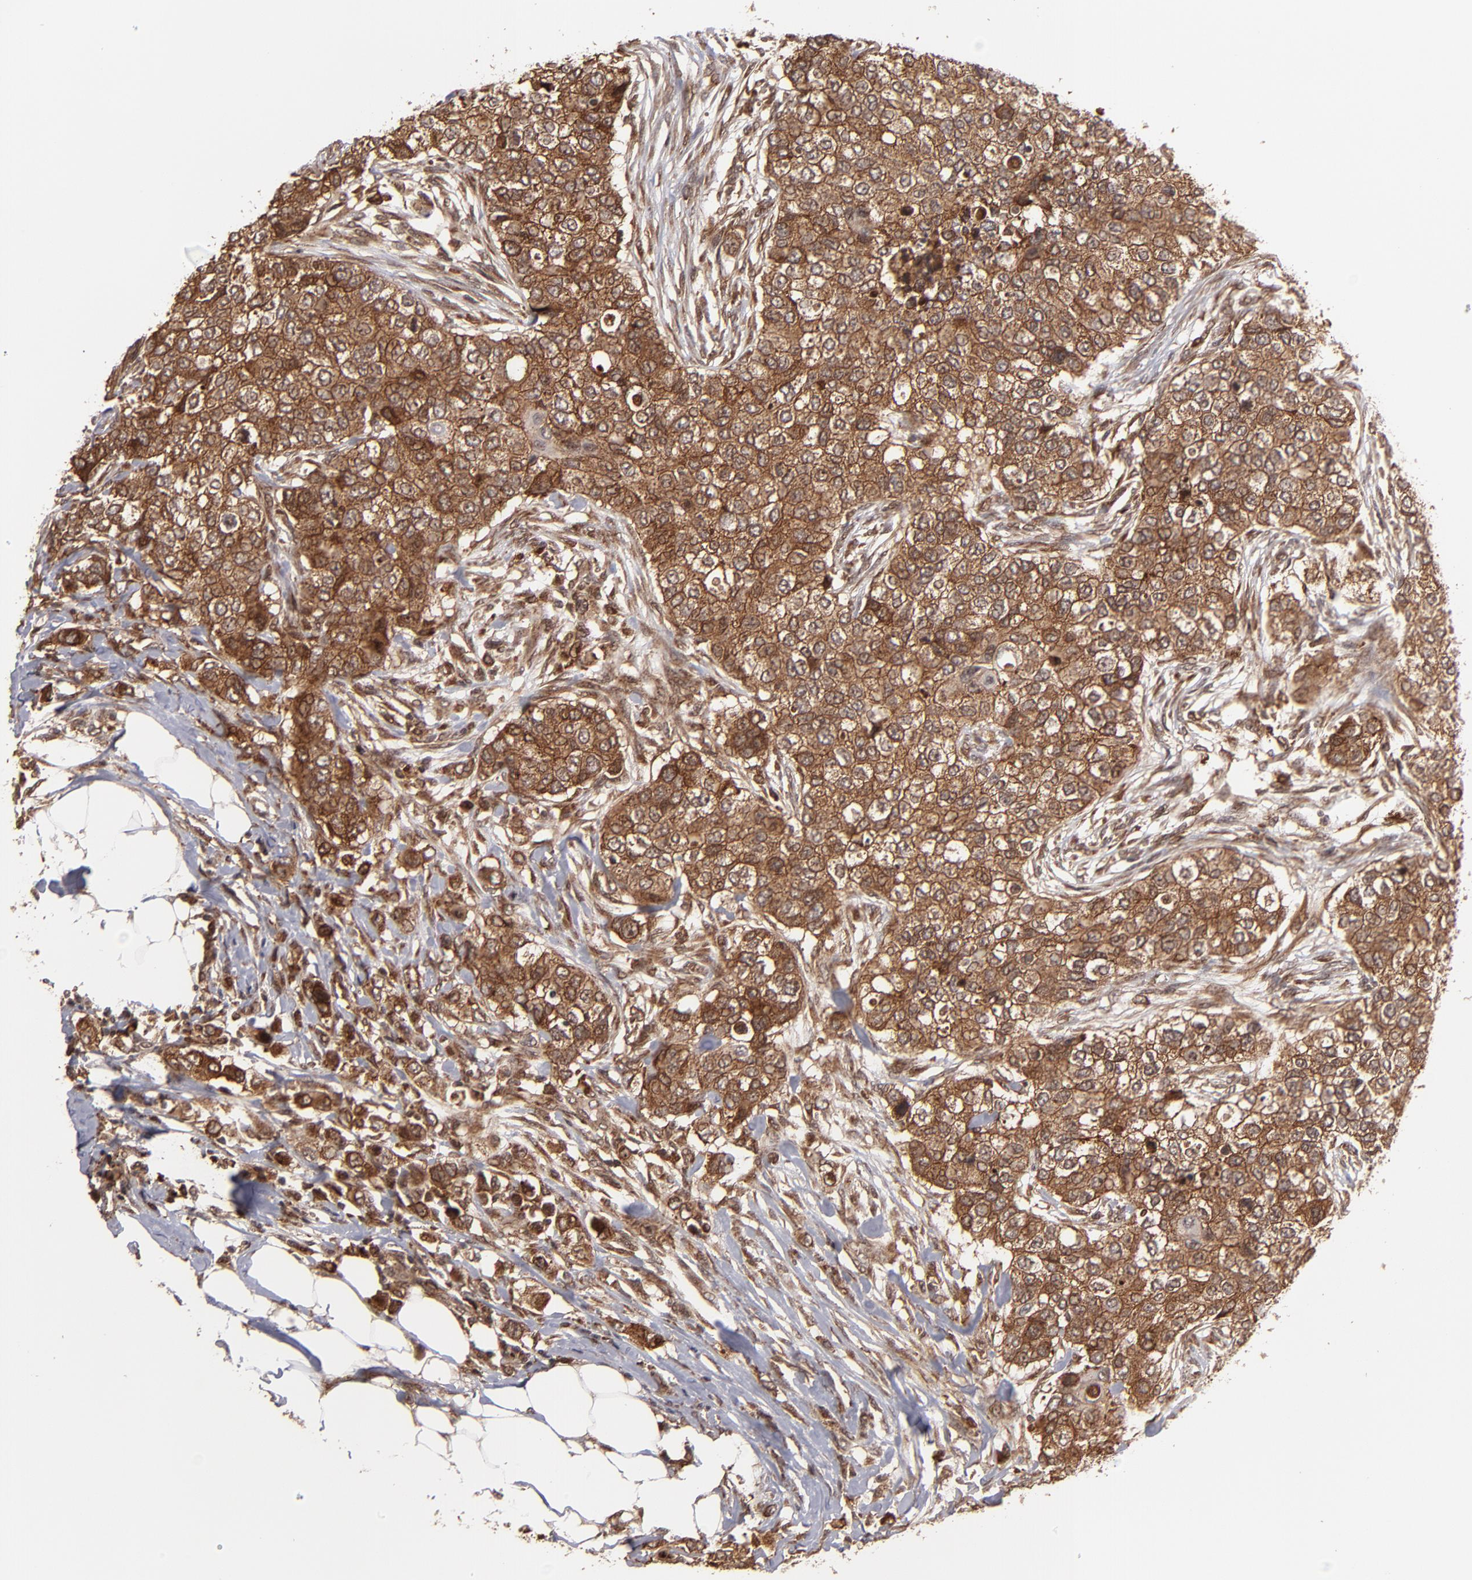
{"staining": {"intensity": "strong", "quantity": ">75%", "location": "cytoplasmic/membranous,nuclear"}, "tissue": "breast cancer", "cell_type": "Tumor cells", "image_type": "cancer", "snomed": [{"axis": "morphology", "description": "Normal tissue, NOS"}, {"axis": "morphology", "description": "Duct carcinoma"}, {"axis": "topography", "description": "Breast"}], "caption": "This photomicrograph demonstrates immunohistochemistry staining of breast cancer, with high strong cytoplasmic/membranous and nuclear positivity in about >75% of tumor cells.", "gene": "RGS6", "patient": {"sex": "female", "age": 49}}